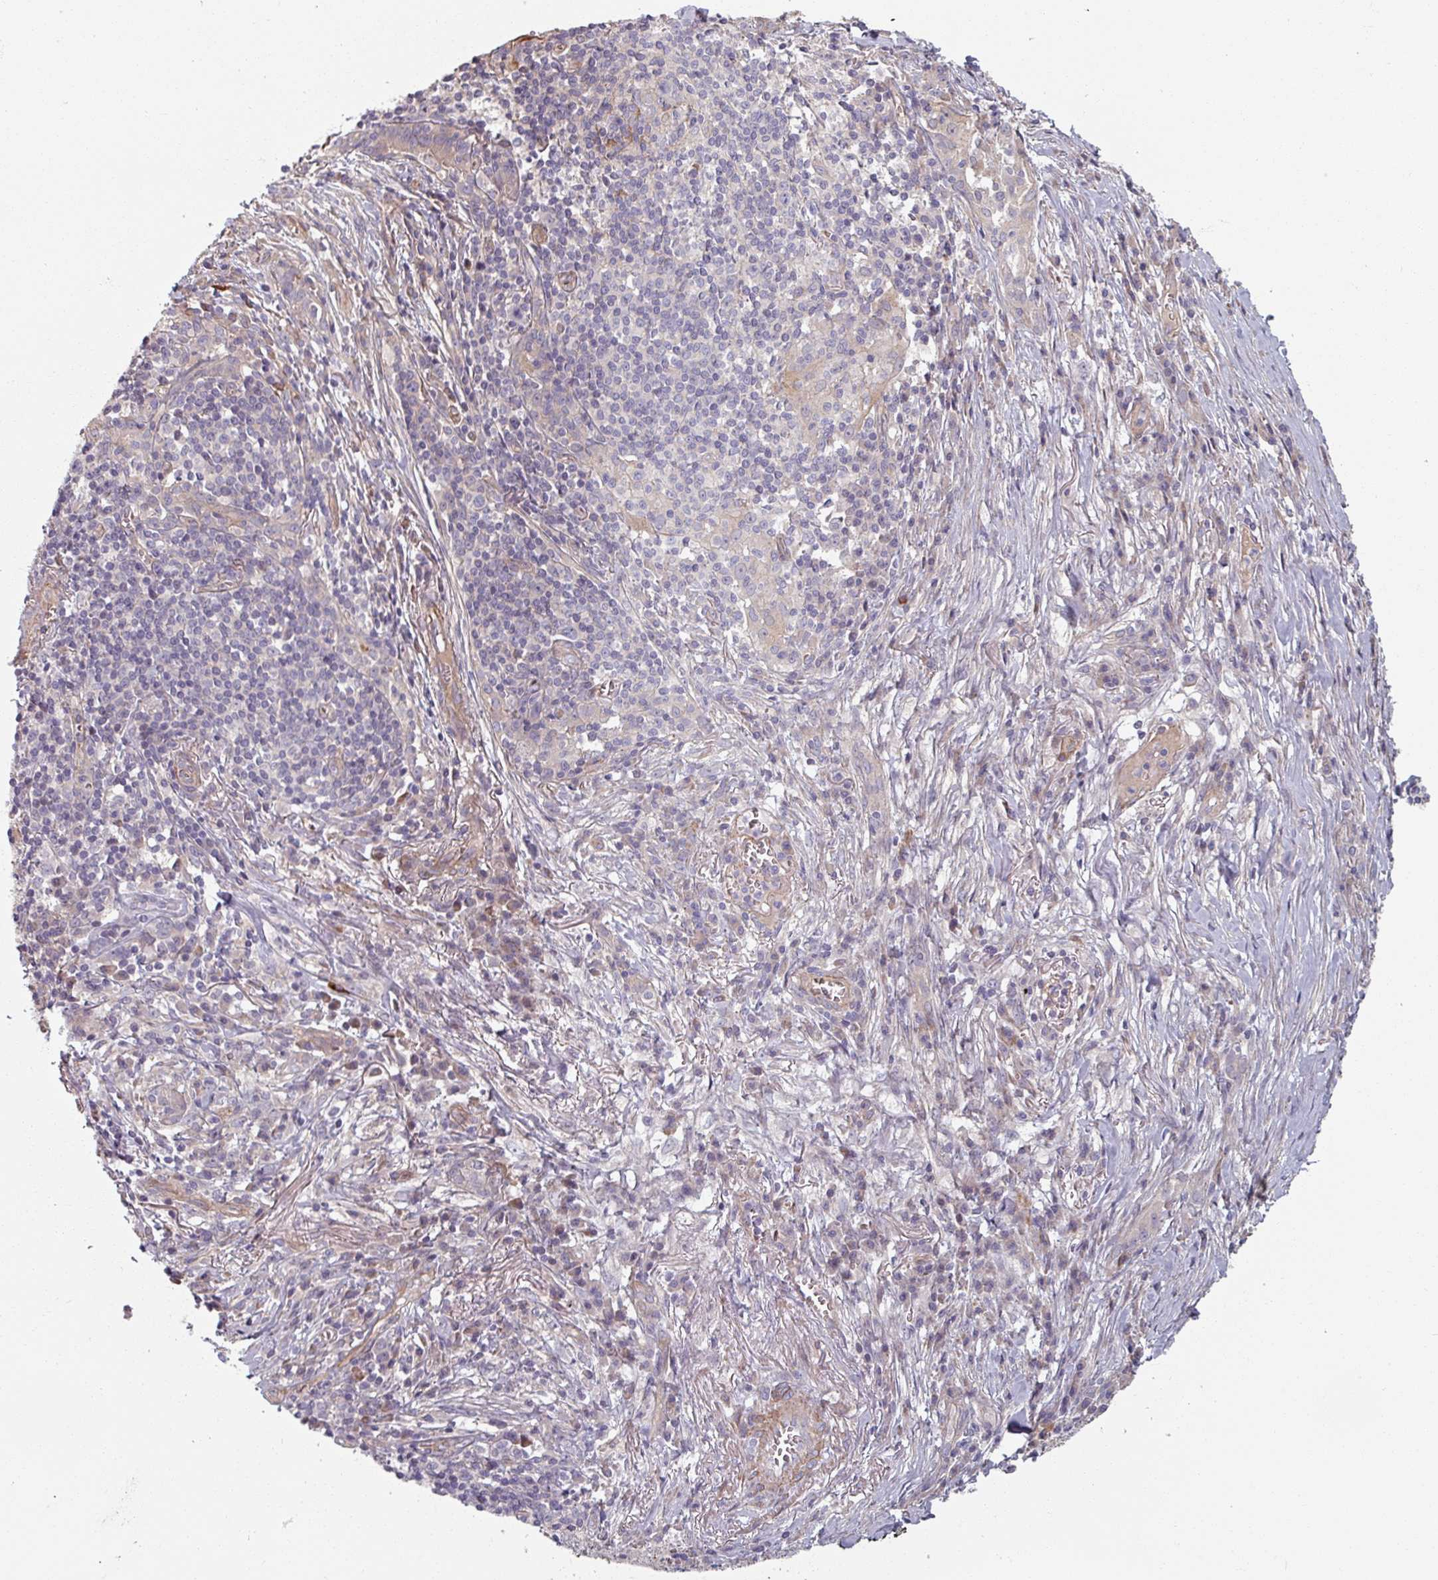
{"staining": {"intensity": "negative", "quantity": "none", "location": "none"}, "tissue": "lung cancer", "cell_type": "Tumor cells", "image_type": "cancer", "snomed": [{"axis": "morphology", "description": "Squamous cell carcinoma, NOS"}, {"axis": "topography", "description": "Lung"}], "caption": "An IHC image of lung cancer is shown. There is no staining in tumor cells of lung cancer.", "gene": "C4BPB", "patient": {"sex": "male", "age": 76}}